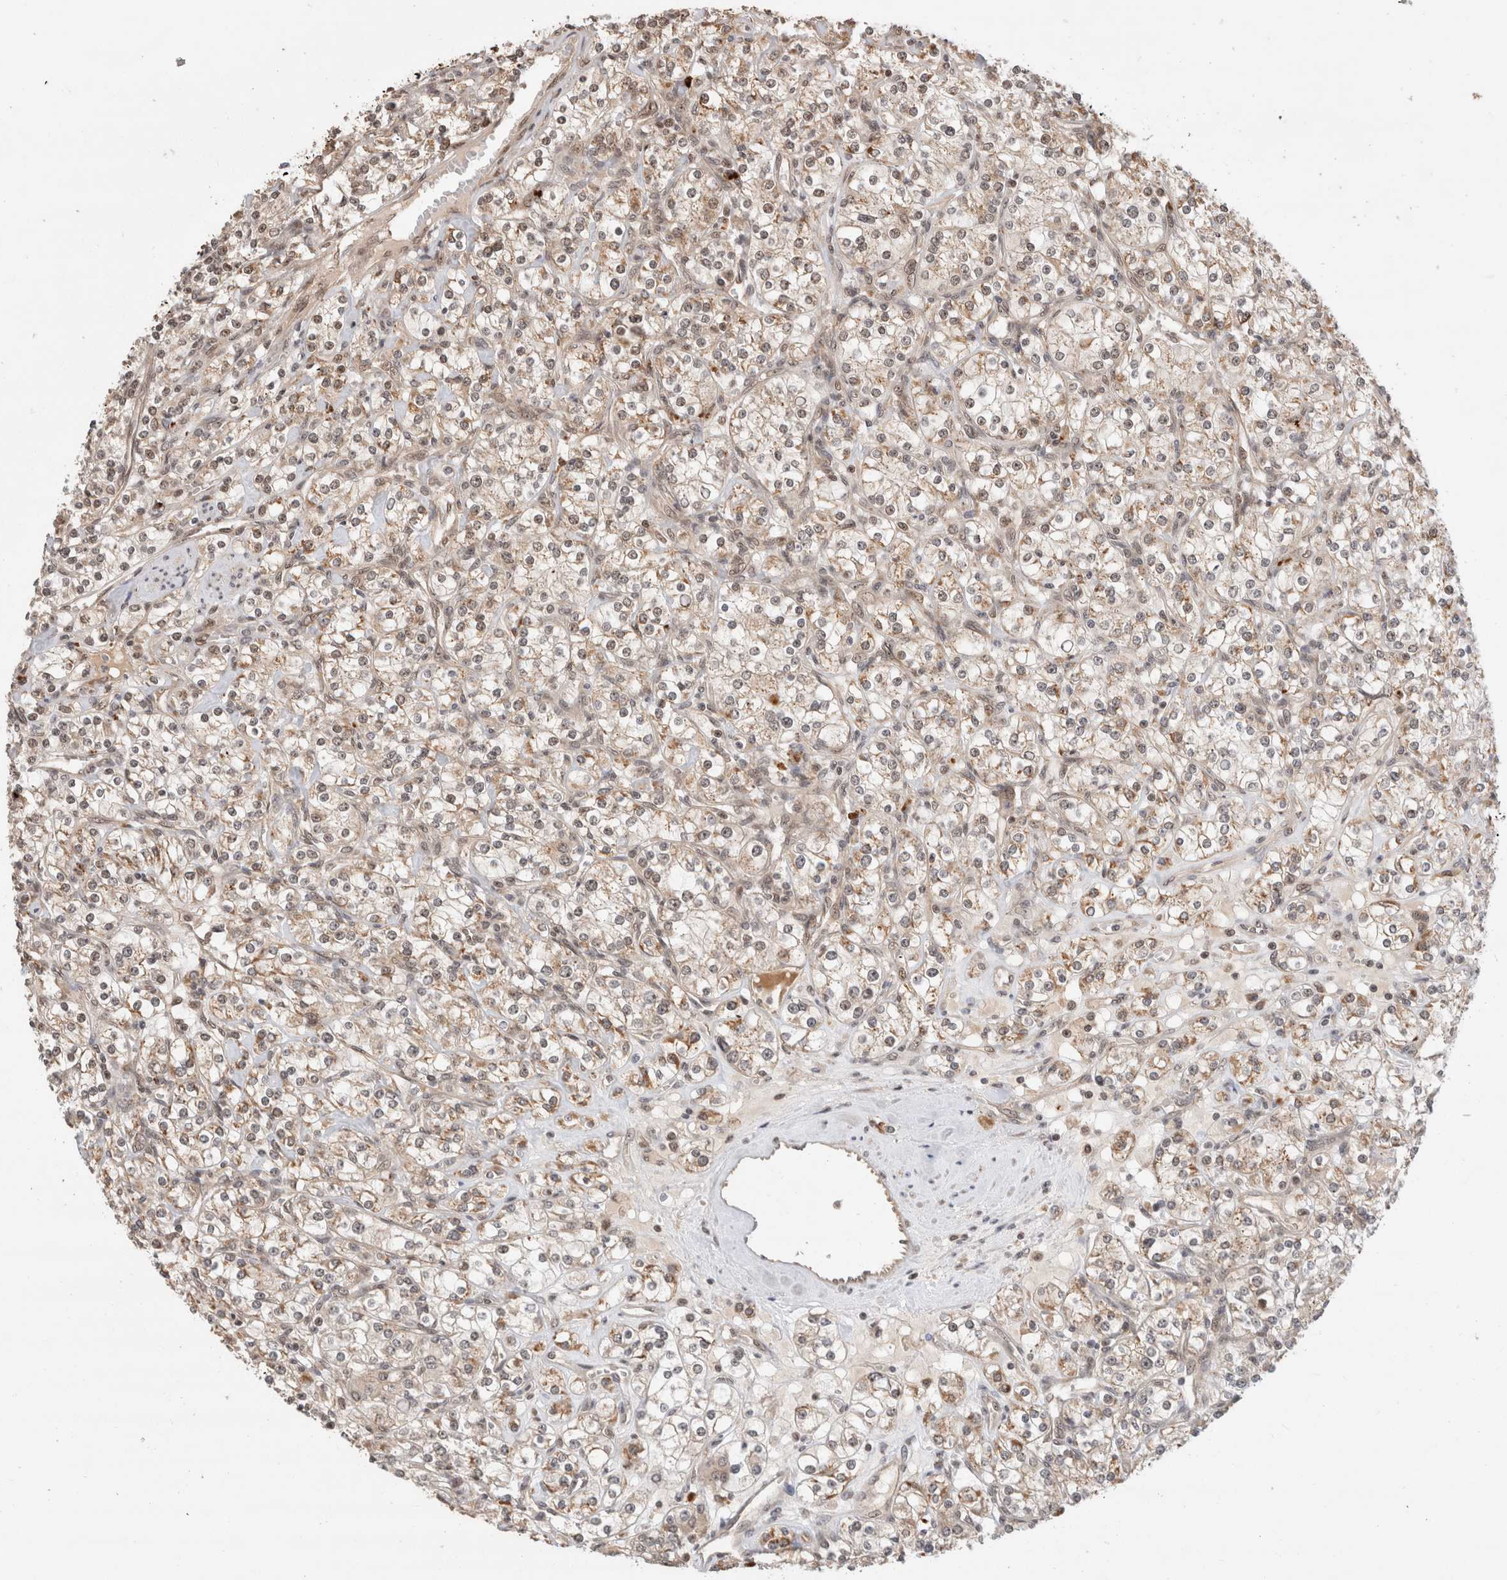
{"staining": {"intensity": "weak", "quantity": "25%-75%", "location": "cytoplasmic/membranous,nuclear"}, "tissue": "renal cancer", "cell_type": "Tumor cells", "image_type": "cancer", "snomed": [{"axis": "morphology", "description": "Adenocarcinoma, NOS"}, {"axis": "topography", "description": "Kidney"}], "caption": "High-magnification brightfield microscopy of renal cancer (adenocarcinoma) stained with DAB (brown) and counterstained with hematoxylin (blue). tumor cells exhibit weak cytoplasmic/membranous and nuclear positivity is seen in approximately25%-75% of cells.", "gene": "MPHOSPH6", "patient": {"sex": "male", "age": 77}}